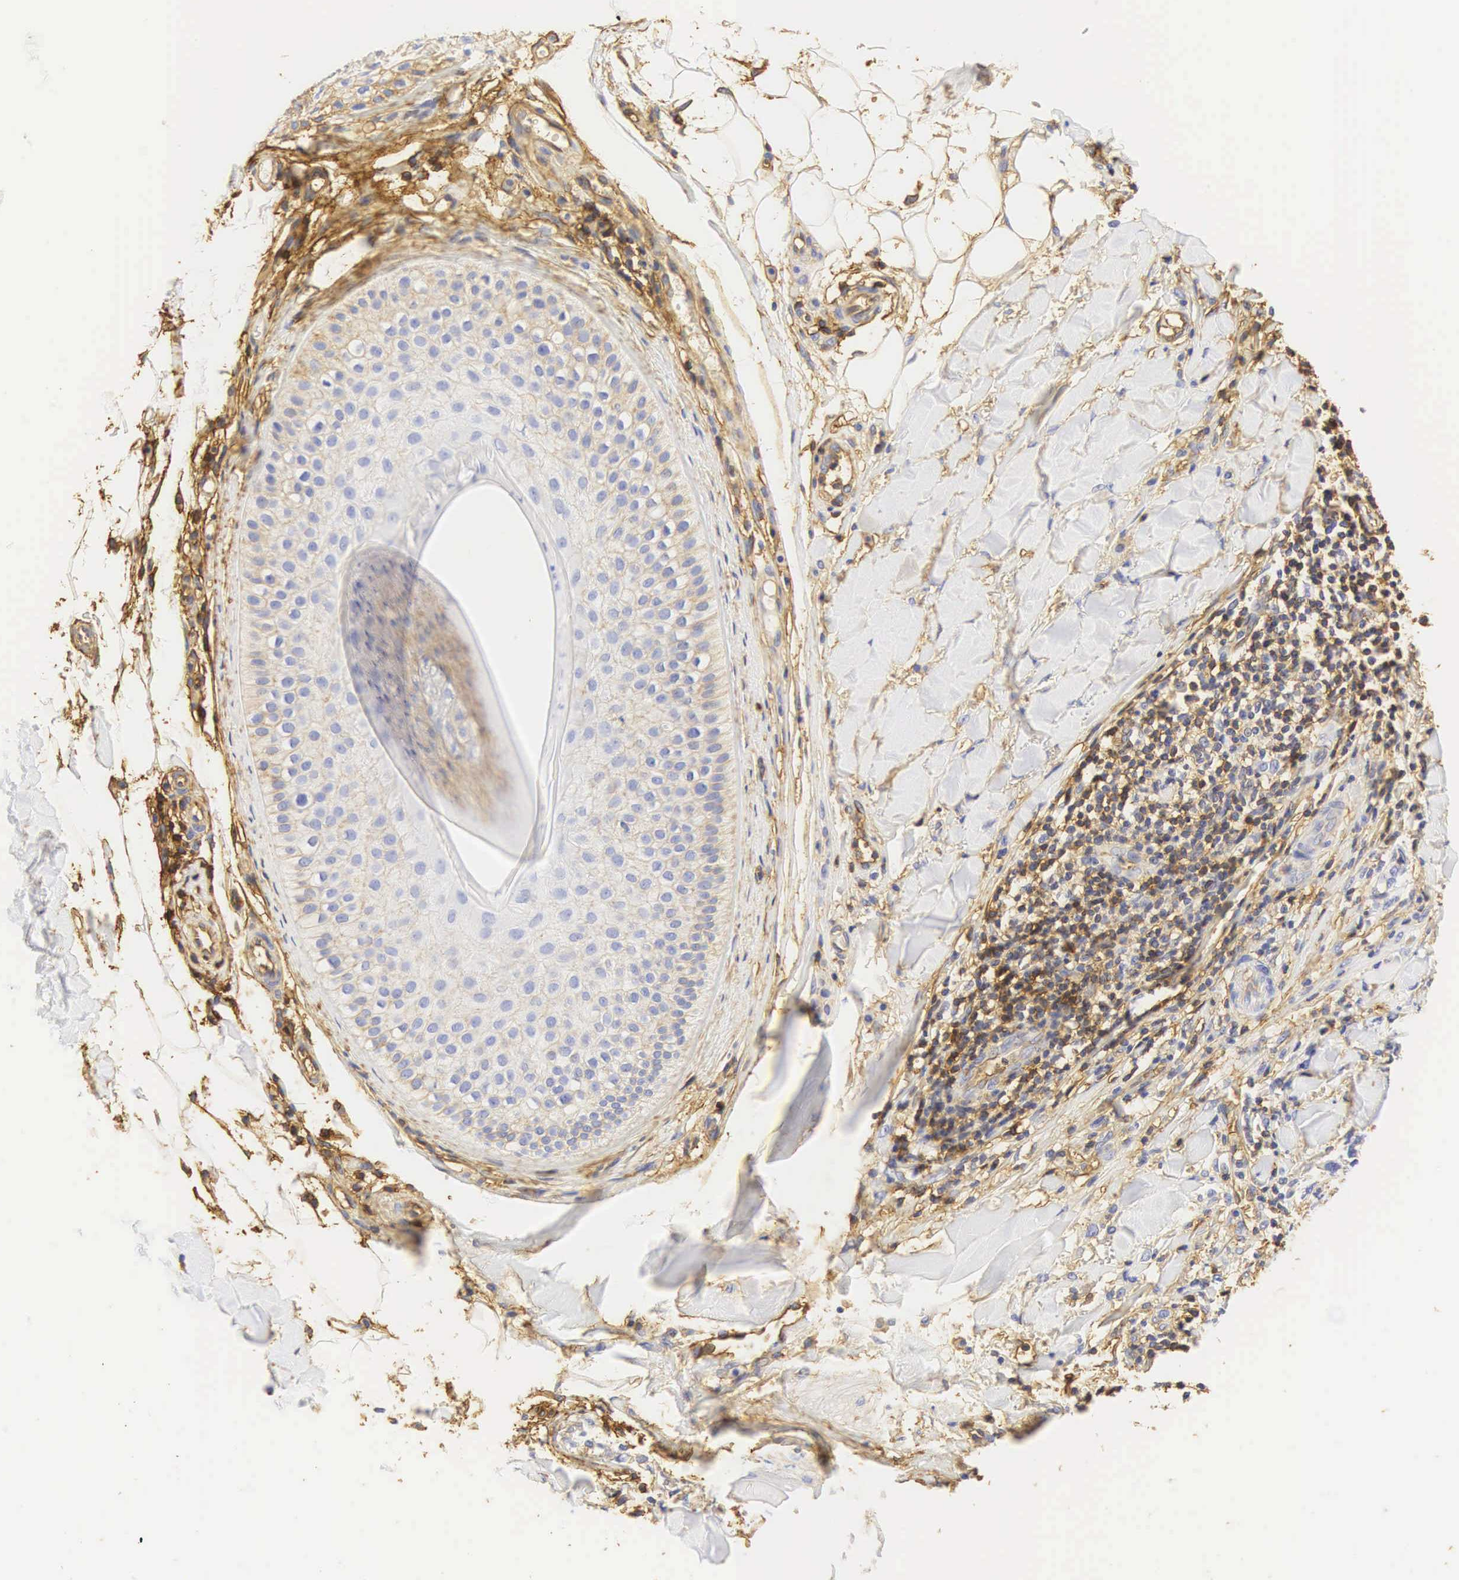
{"staining": {"intensity": "weak", "quantity": "<25%", "location": "cytoplasmic/membranous"}, "tissue": "skin cancer", "cell_type": "Tumor cells", "image_type": "cancer", "snomed": [{"axis": "morphology", "description": "Squamous cell carcinoma, NOS"}, {"axis": "topography", "description": "Skin"}], "caption": "IHC histopathology image of skin squamous cell carcinoma stained for a protein (brown), which demonstrates no positivity in tumor cells.", "gene": "CD99", "patient": {"sex": "male", "age": 77}}